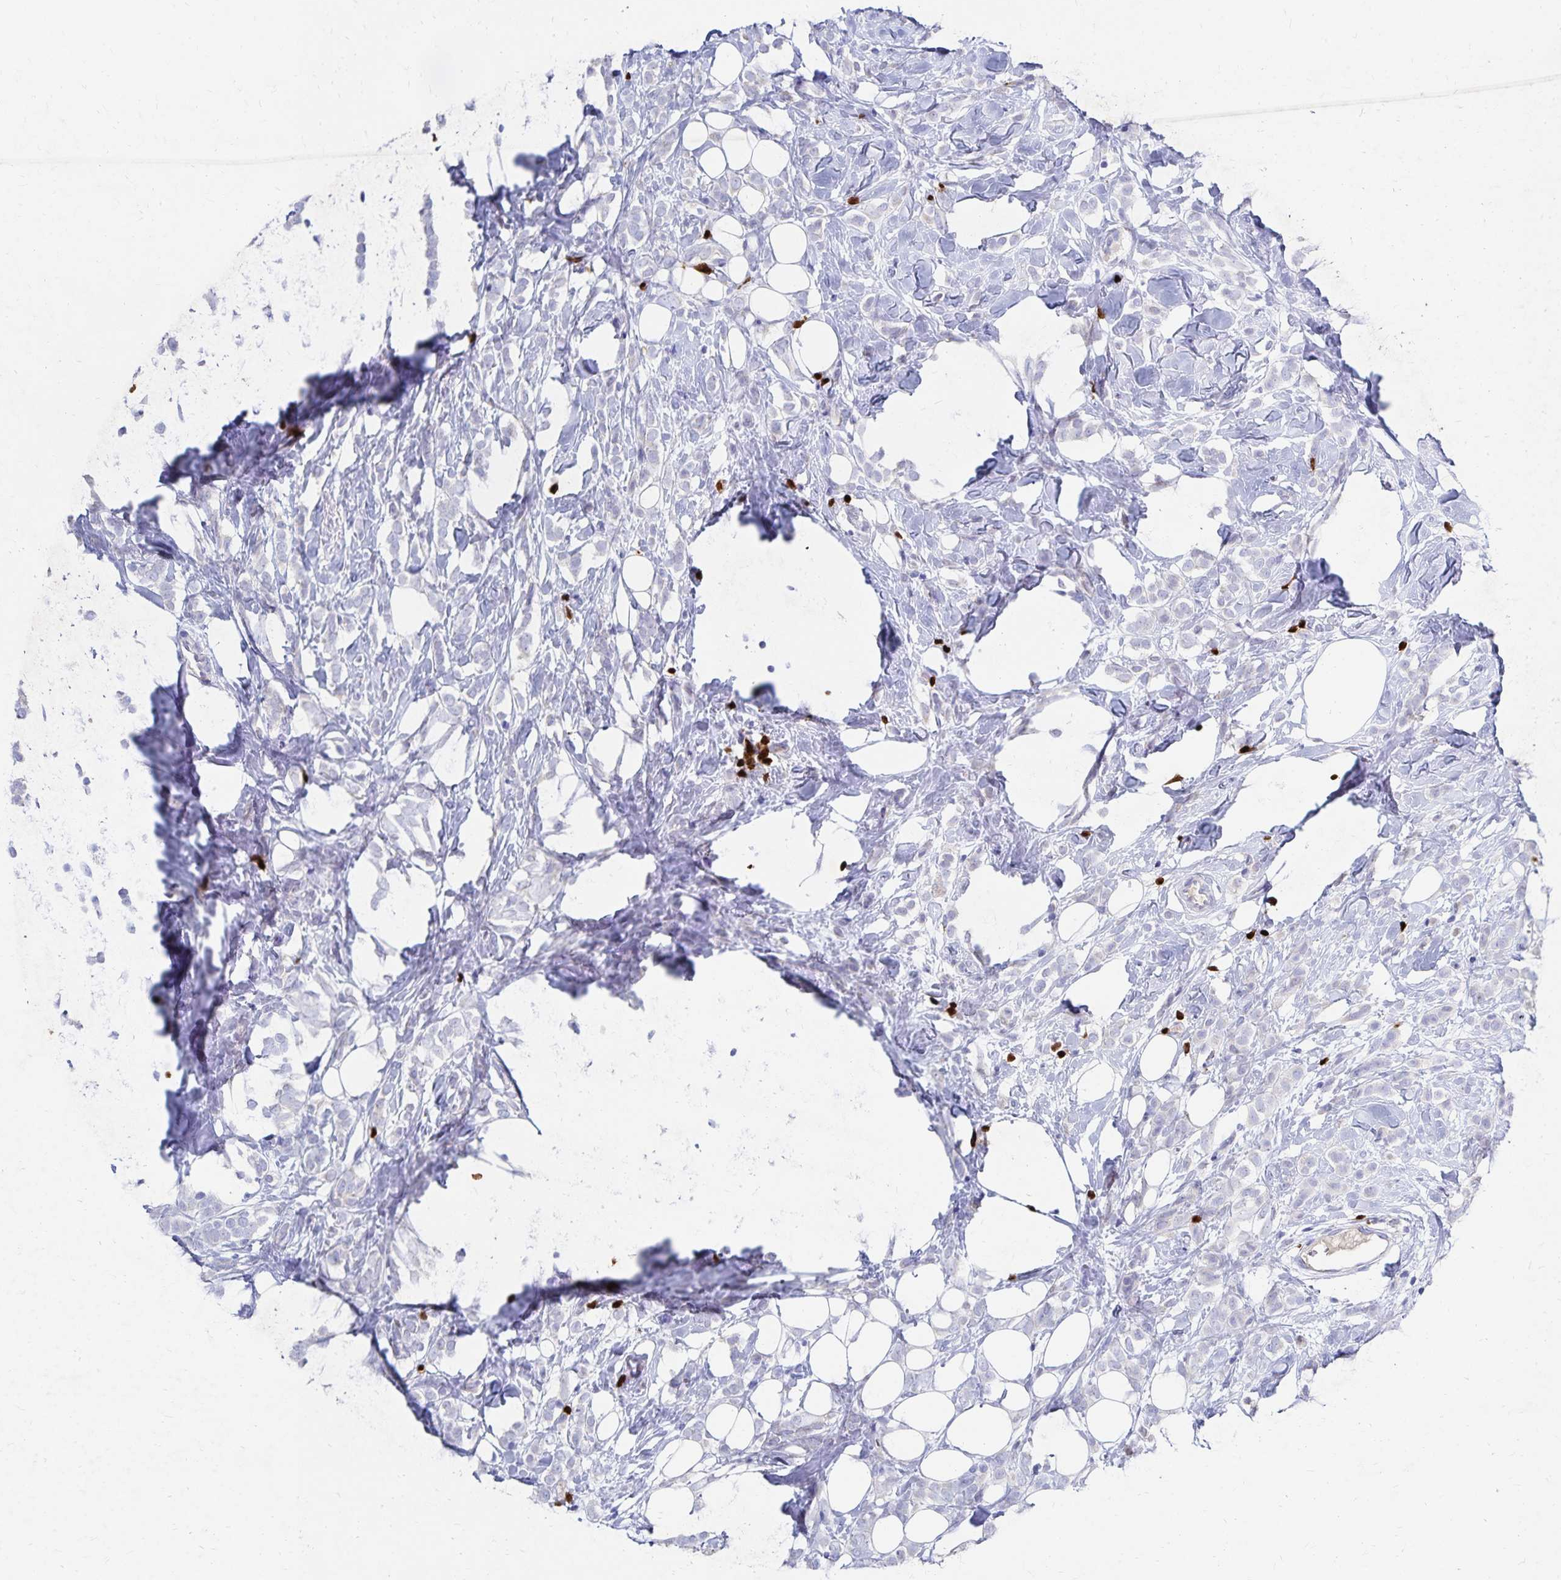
{"staining": {"intensity": "negative", "quantity": "none", "location": "none"}, "tissue": "breast cancer", "cell_type": "Tumor cells", "image_type": "cancer", "snomed": [{"axis": "morphology", "description": "Lobular carcinoma"}, {"axis": "topography", "description": "Breast"}], "caption": "High magnification brightfield microscopy of breast cancer stained with DAB (3,3'-diaminobenzidine) (brown) and counterstained with hematoxylin (blue): tumor cells show no significant staining.", "gene": "PAX5", "patient": {"sex": "female", "age": 49}}